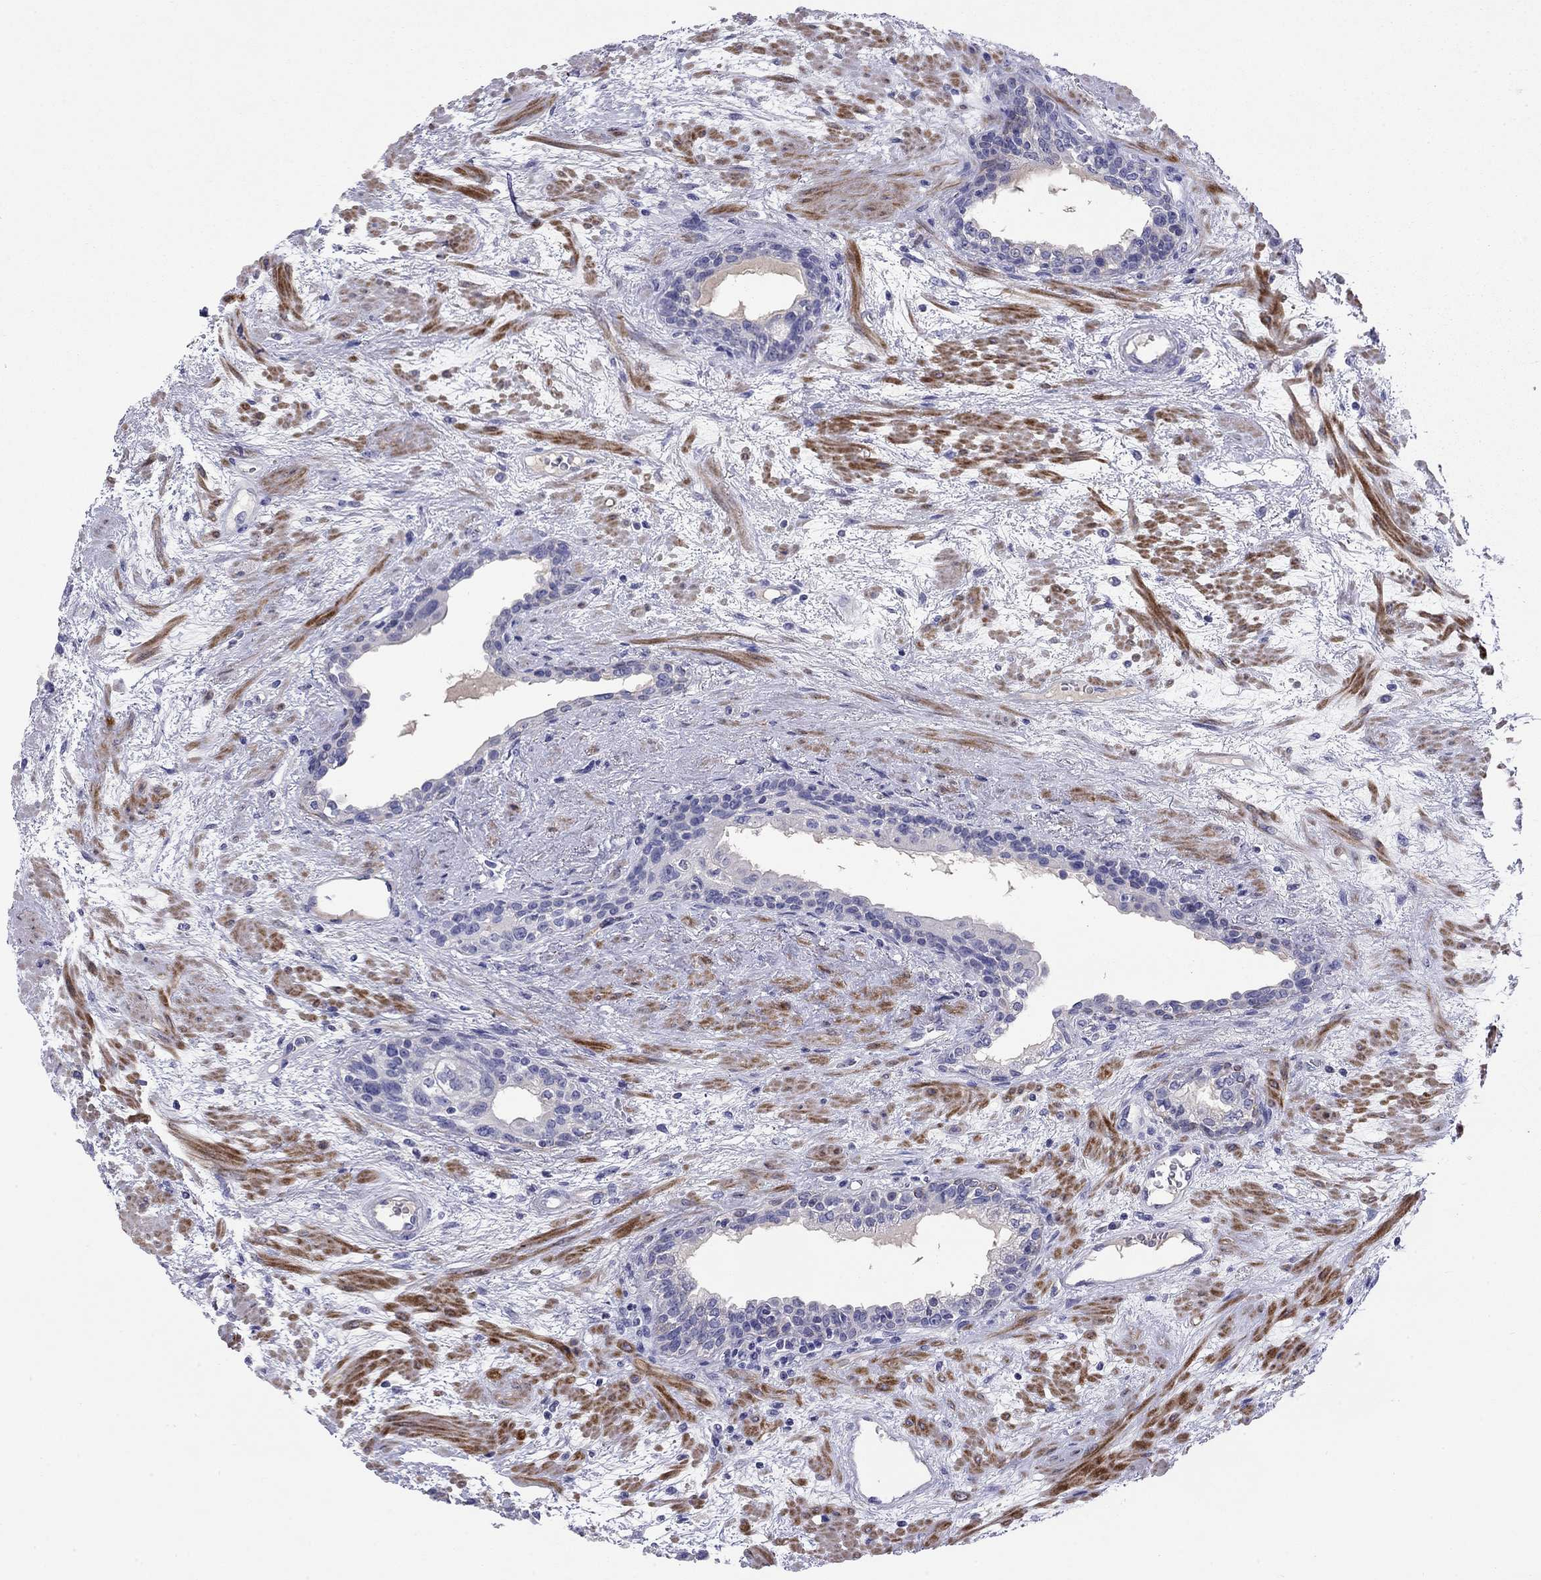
{"staining": {"intensity": "negative", "quantity": "none", "location": "none"}, "tissue": "prostate", "cell_type": "Glandular cells", "image_type": "normal", "snomed": [{"axis": "morphology", "description": "Normal tissue, NOS"}, {"axis": "topography", "description": "Prostate"}], "caption": "This is a histopathology image of immunohistochemistry (IHC) staining of unremarkable prostate, which shows no expression in glandular cells. Brightfield microscopy of immunohistochemistry stained with DAB (3,3'-diaminobenzidine) (brown) and hematoxylin (blue), captured at high magnification.", "gene": "CMYA5", "patient": {"sex": "male", "age": 63}}